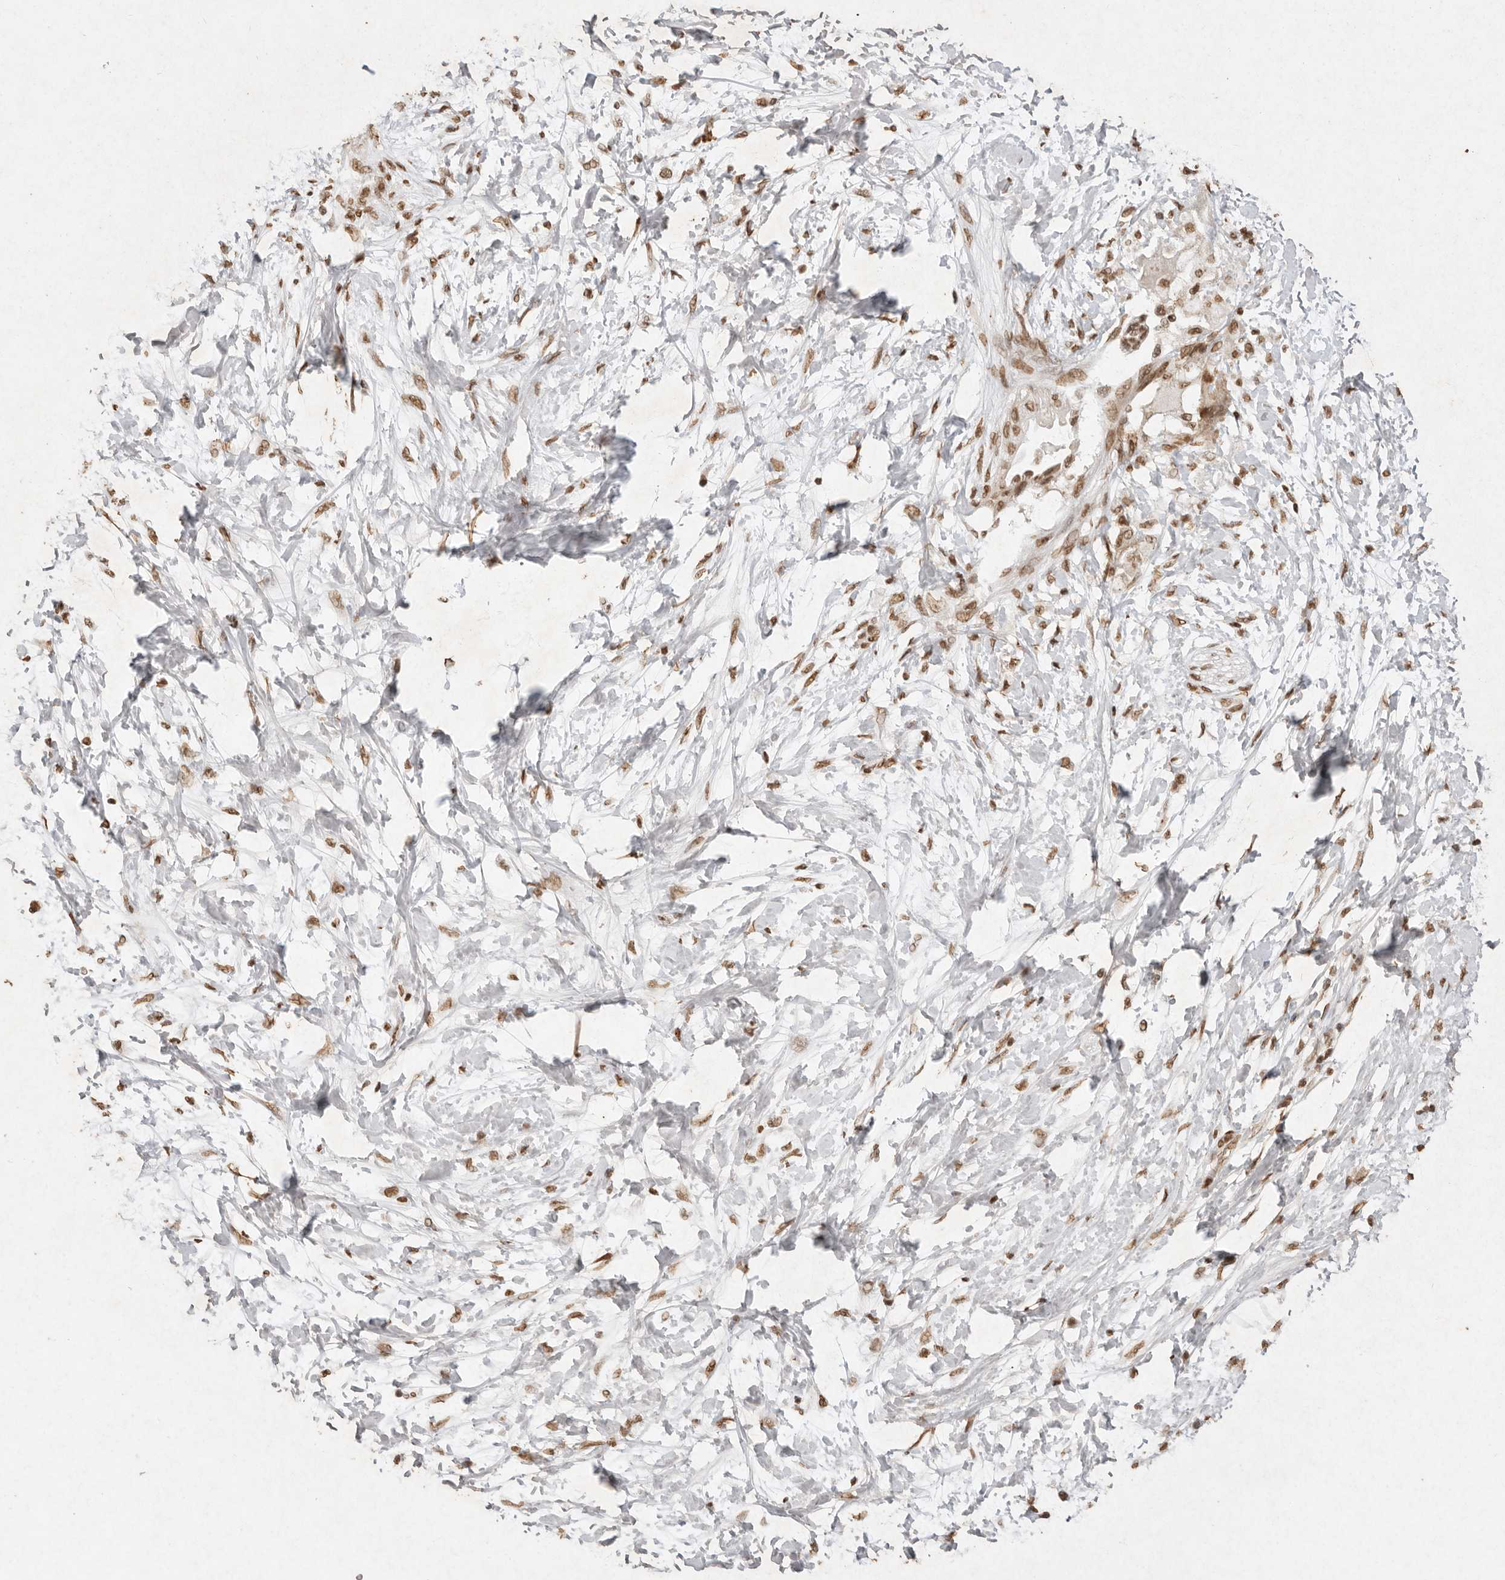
{"staining": {"intensity": "strong", "quantity": ">75%", "location": "nuclear"}, "tissue": "adipose tissue", "cell_type": "Adipocytes", "image_type": "normal", "snomed": [{"axis": "morphology", "description": "Normal tissue, NOS"}, {"axis": "morphology", "description": "Adenocarcinoma, NOS"}, {"axis": "topography", "description": "Duodenum"}, {"axis": "topography", "description": "Peripheral nerve tissue"}], "caption": "The image demonstrates staining of normal adipose tissue, revealing strong nuclear protein expression (brown color) within adipocytes.", "gene": "NKX3", "patient": {"sex": "female", "age": 60}}